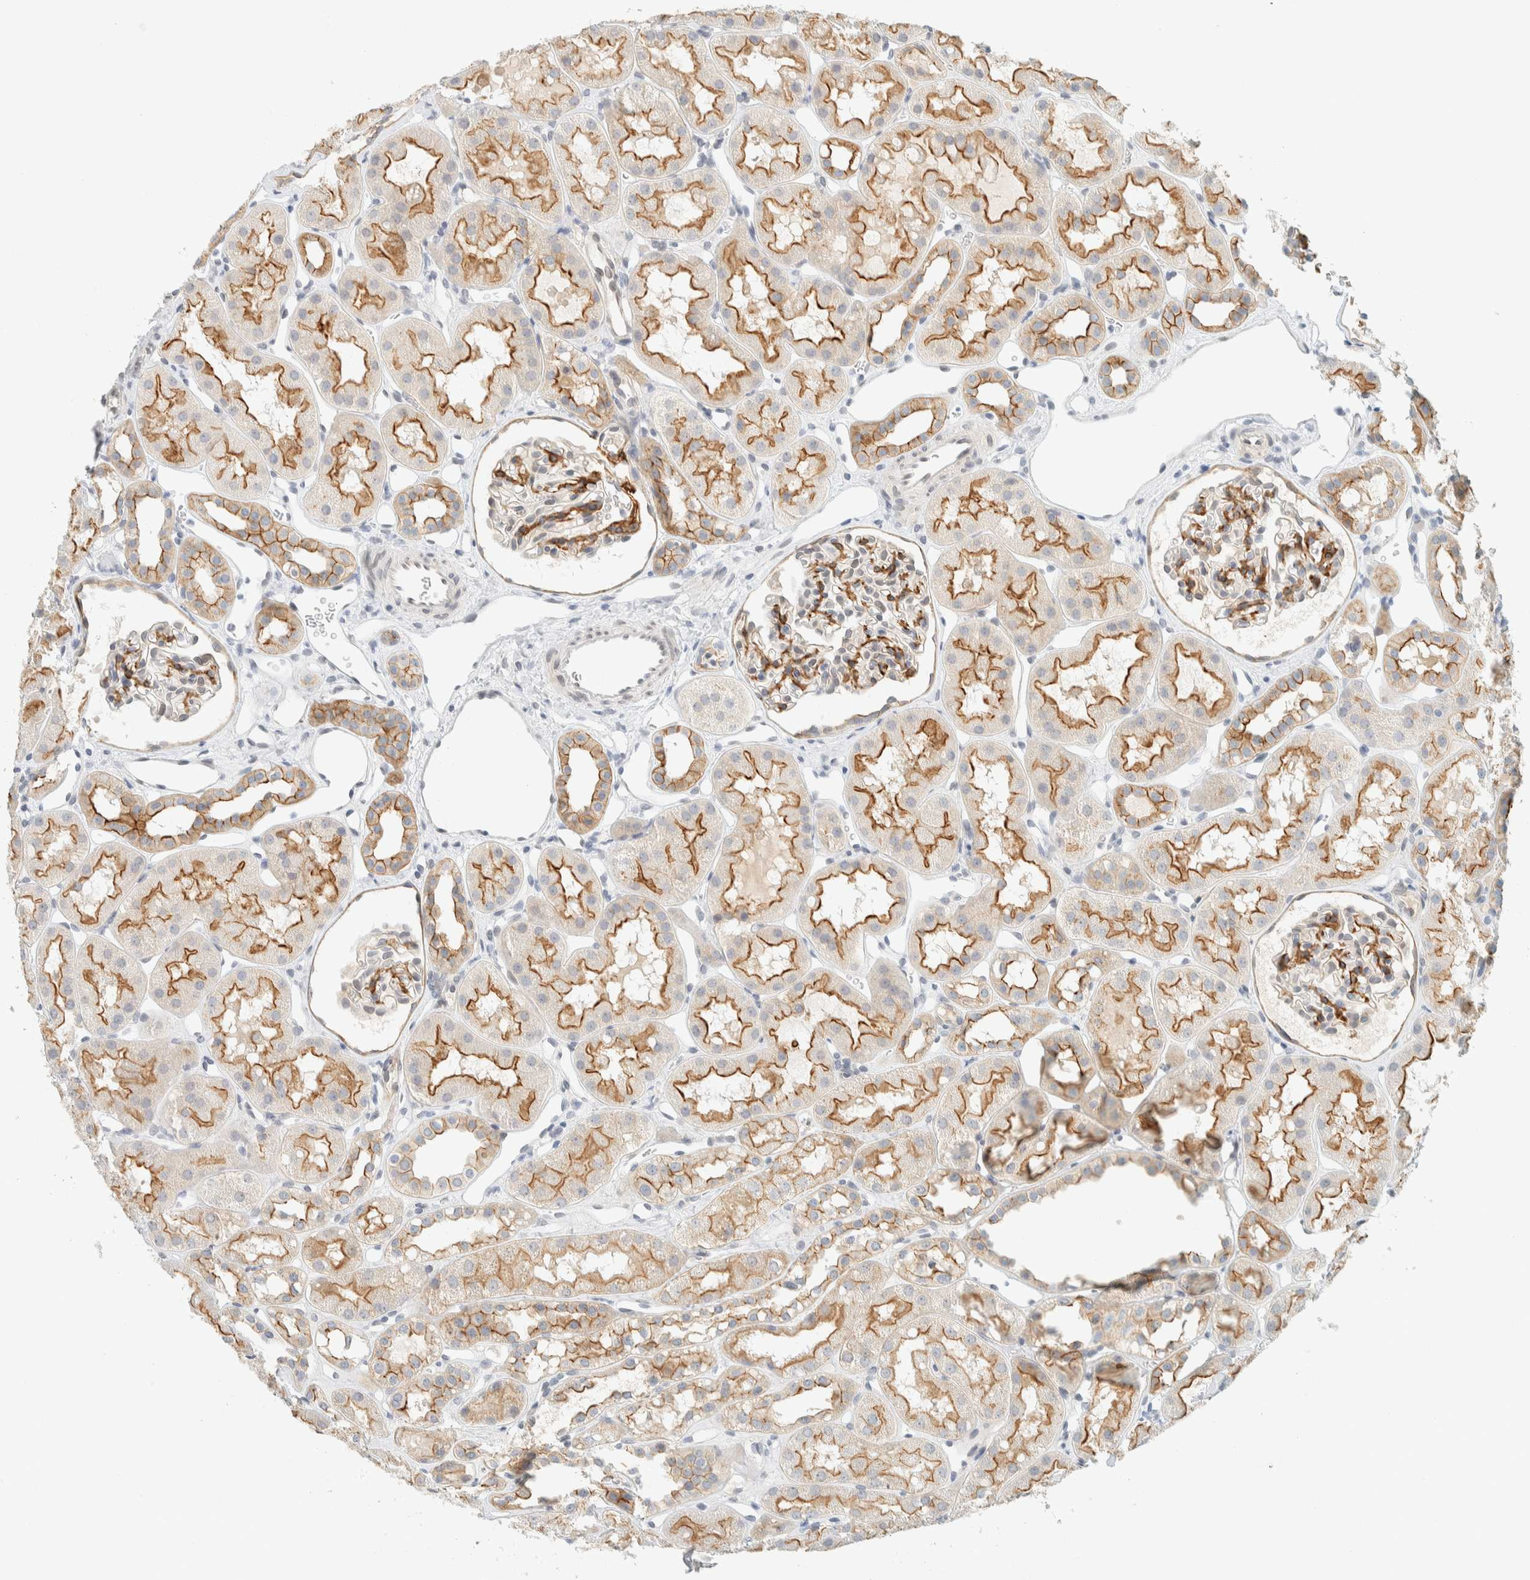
{"staining": {"intensity": "moderate", "quantity": "25%-75%", "location": "cytoplasmic/membranous"}, "tissue": "kidney", "cell_type": "Cells in glomeruli", "image_type": "normal", "snomed": [{"axis": "morphology", "description": "Normal tissue, NOS"}, {"axis": "topography", "description": "Kidney"}], "caption": "Kidney stained with DAB (3,3'-diaminobenzidine) immunohistochemistry (IHC) displays medium levels of moderate cytoplasmic/membranous staining in about 25%-75% of cells in glomeruli.", "gene": "C1QTNF12", "patient": {"sex": "male", "age": 16}}